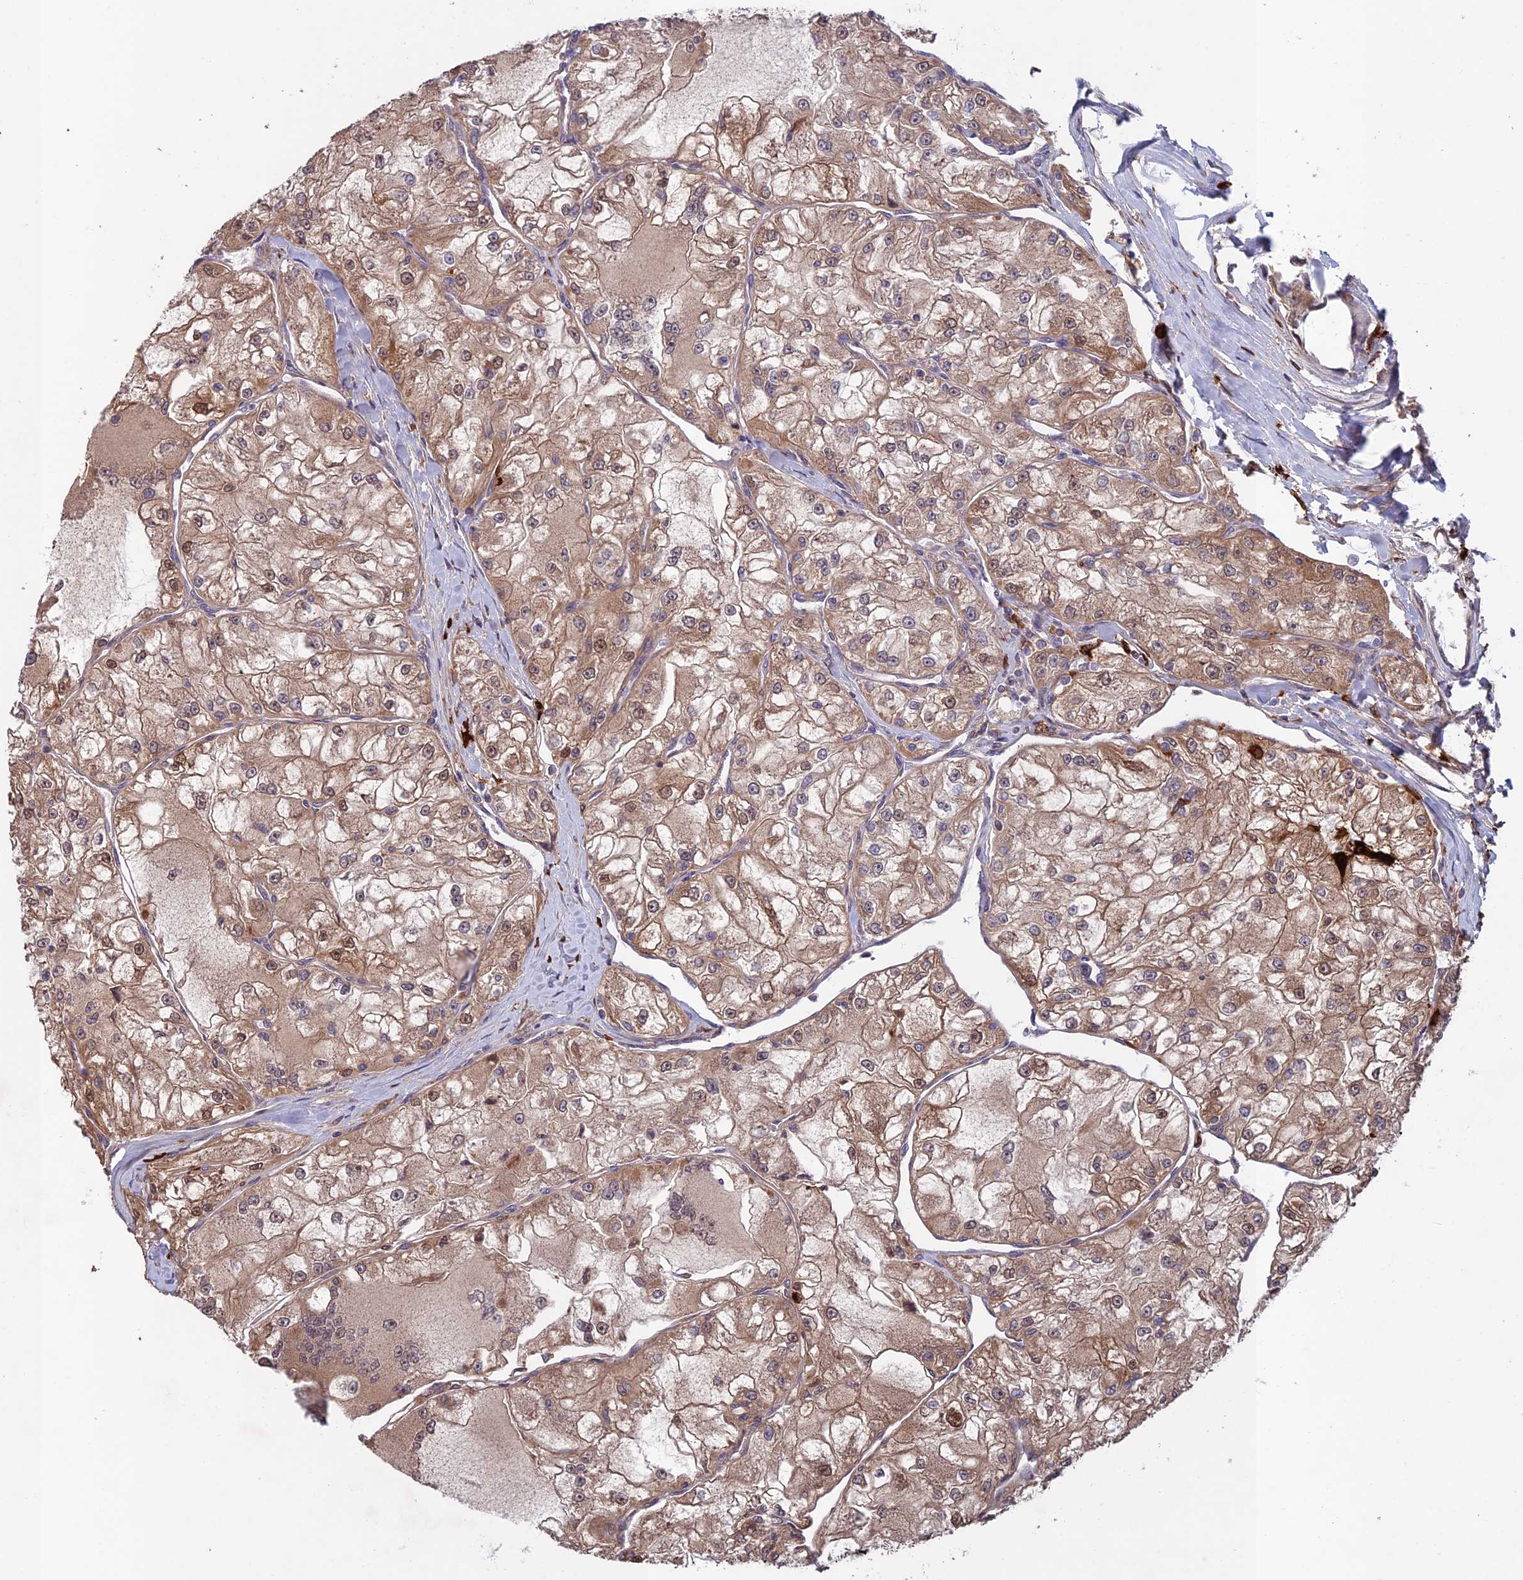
{"staining": {"intensity": "moderate", "quantity": ">75%", "location": "cytoplasmic/membranous"}, "tissue": "renal cancer", "cell_type": "Tumor cells", "image_type": "cancer", "snomed": [{"axis": "morphology", "description": "Adenocarcinoma, NOS"}, {"axis": "topography", "description": "Kidney"}], "caption": "Moderate cytoplasmic/membranous expression is identified in approximately >75% of tumor cells in adenocarcinoma (renal).", "gene": "MAST2", "patient": {"sex": "female", "age": 72}}